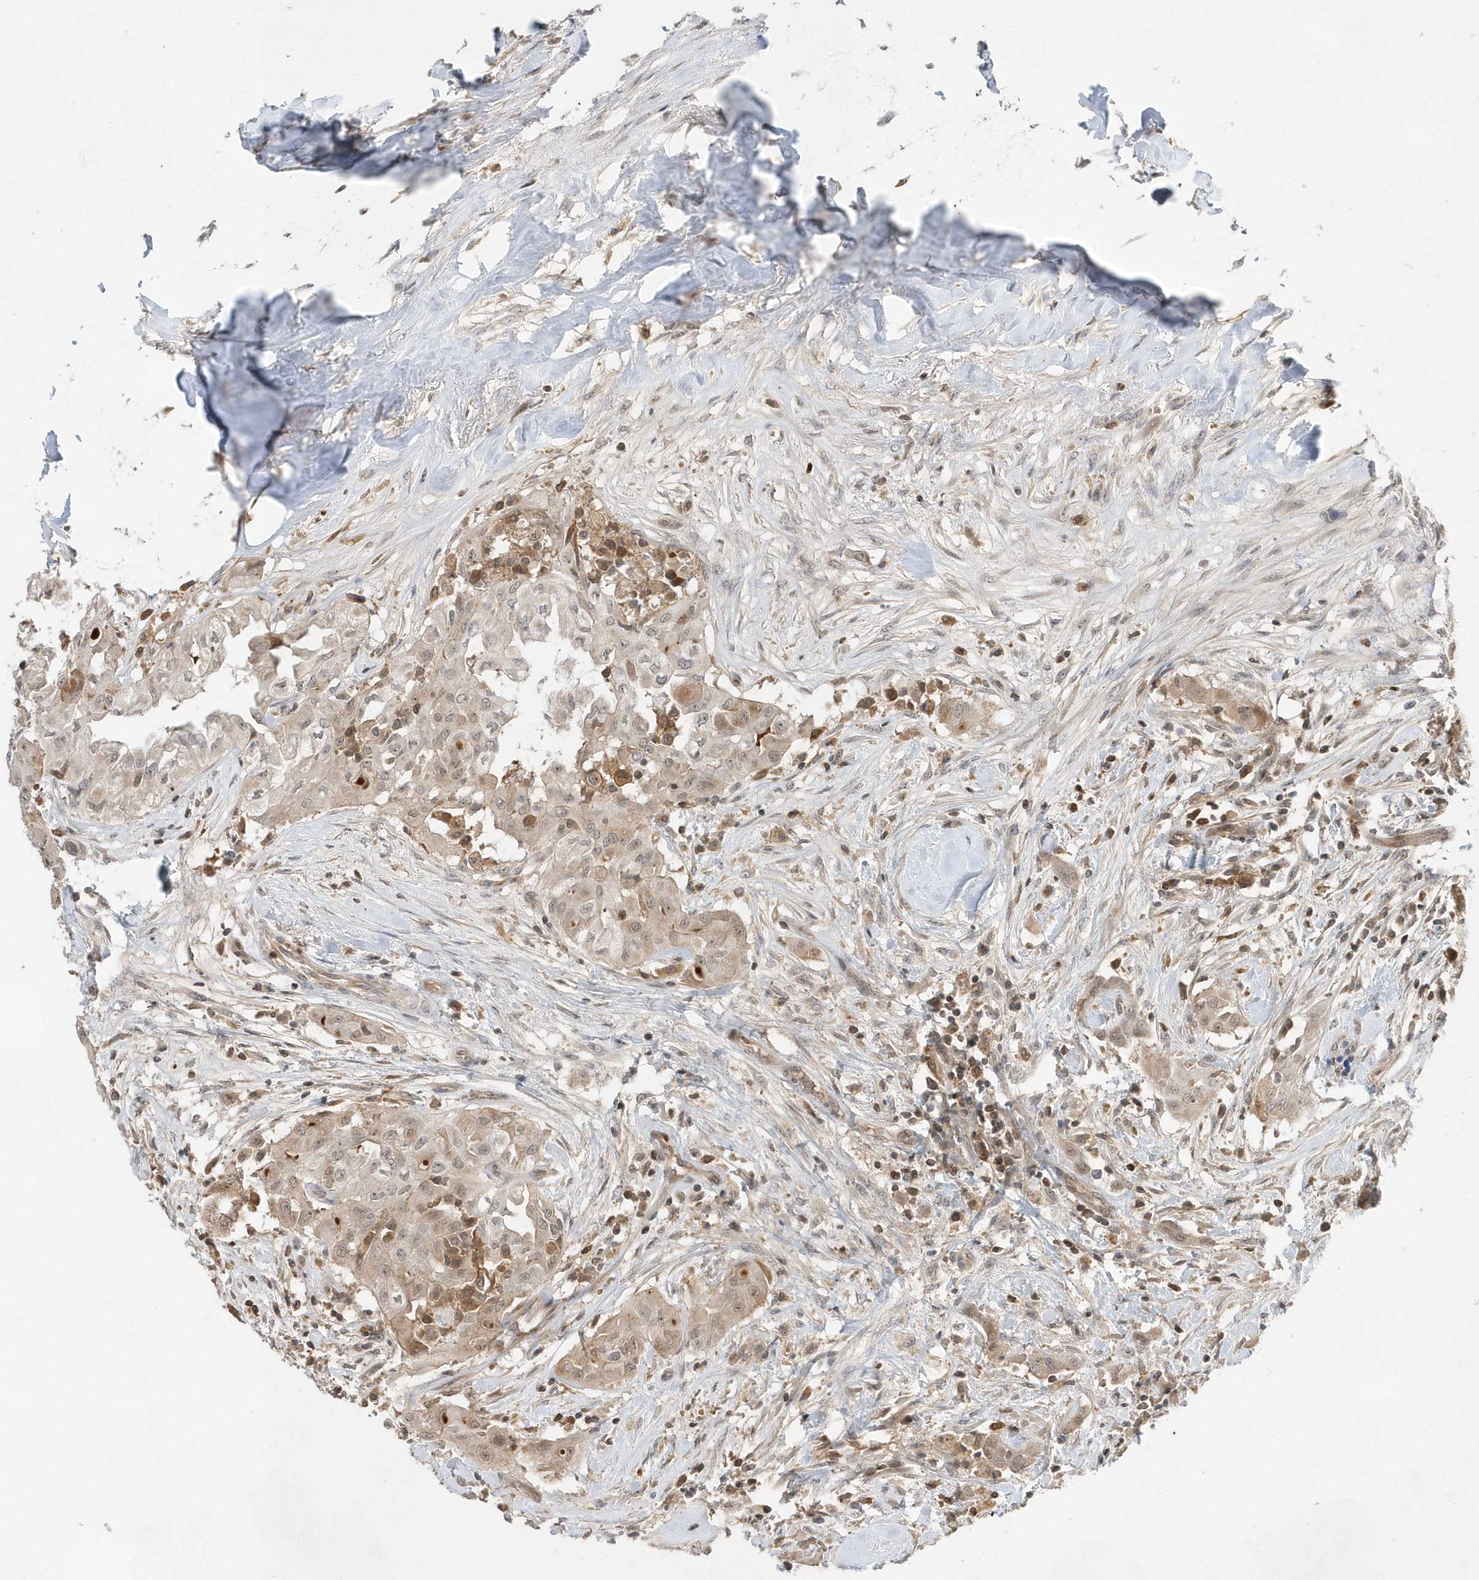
{"staining": {"intensity": "weak", "quantity": ">75%", "location": "cytoplasmic/membranous,nuclear"}, "tissue": "thyroid cancer", "cell_type": "Tumor cells", "image_type": "cancer", "snomed": [{"axis": "morphology", "description": "Papillary adenocarcinoma, NOS"}, {"axis": "topography", "description": "Thyroid gland"}], "caption": "Immunohistochemistry image of human thyroid papillary adenocarcinoma stained for a protein (brown), which shows low levels of weak cytoplasmic/membranous and nuclear expression in about >75% of tumor cells.", "gene": "TMEM132B", "patient": {"sex": "female", "age": 59}}